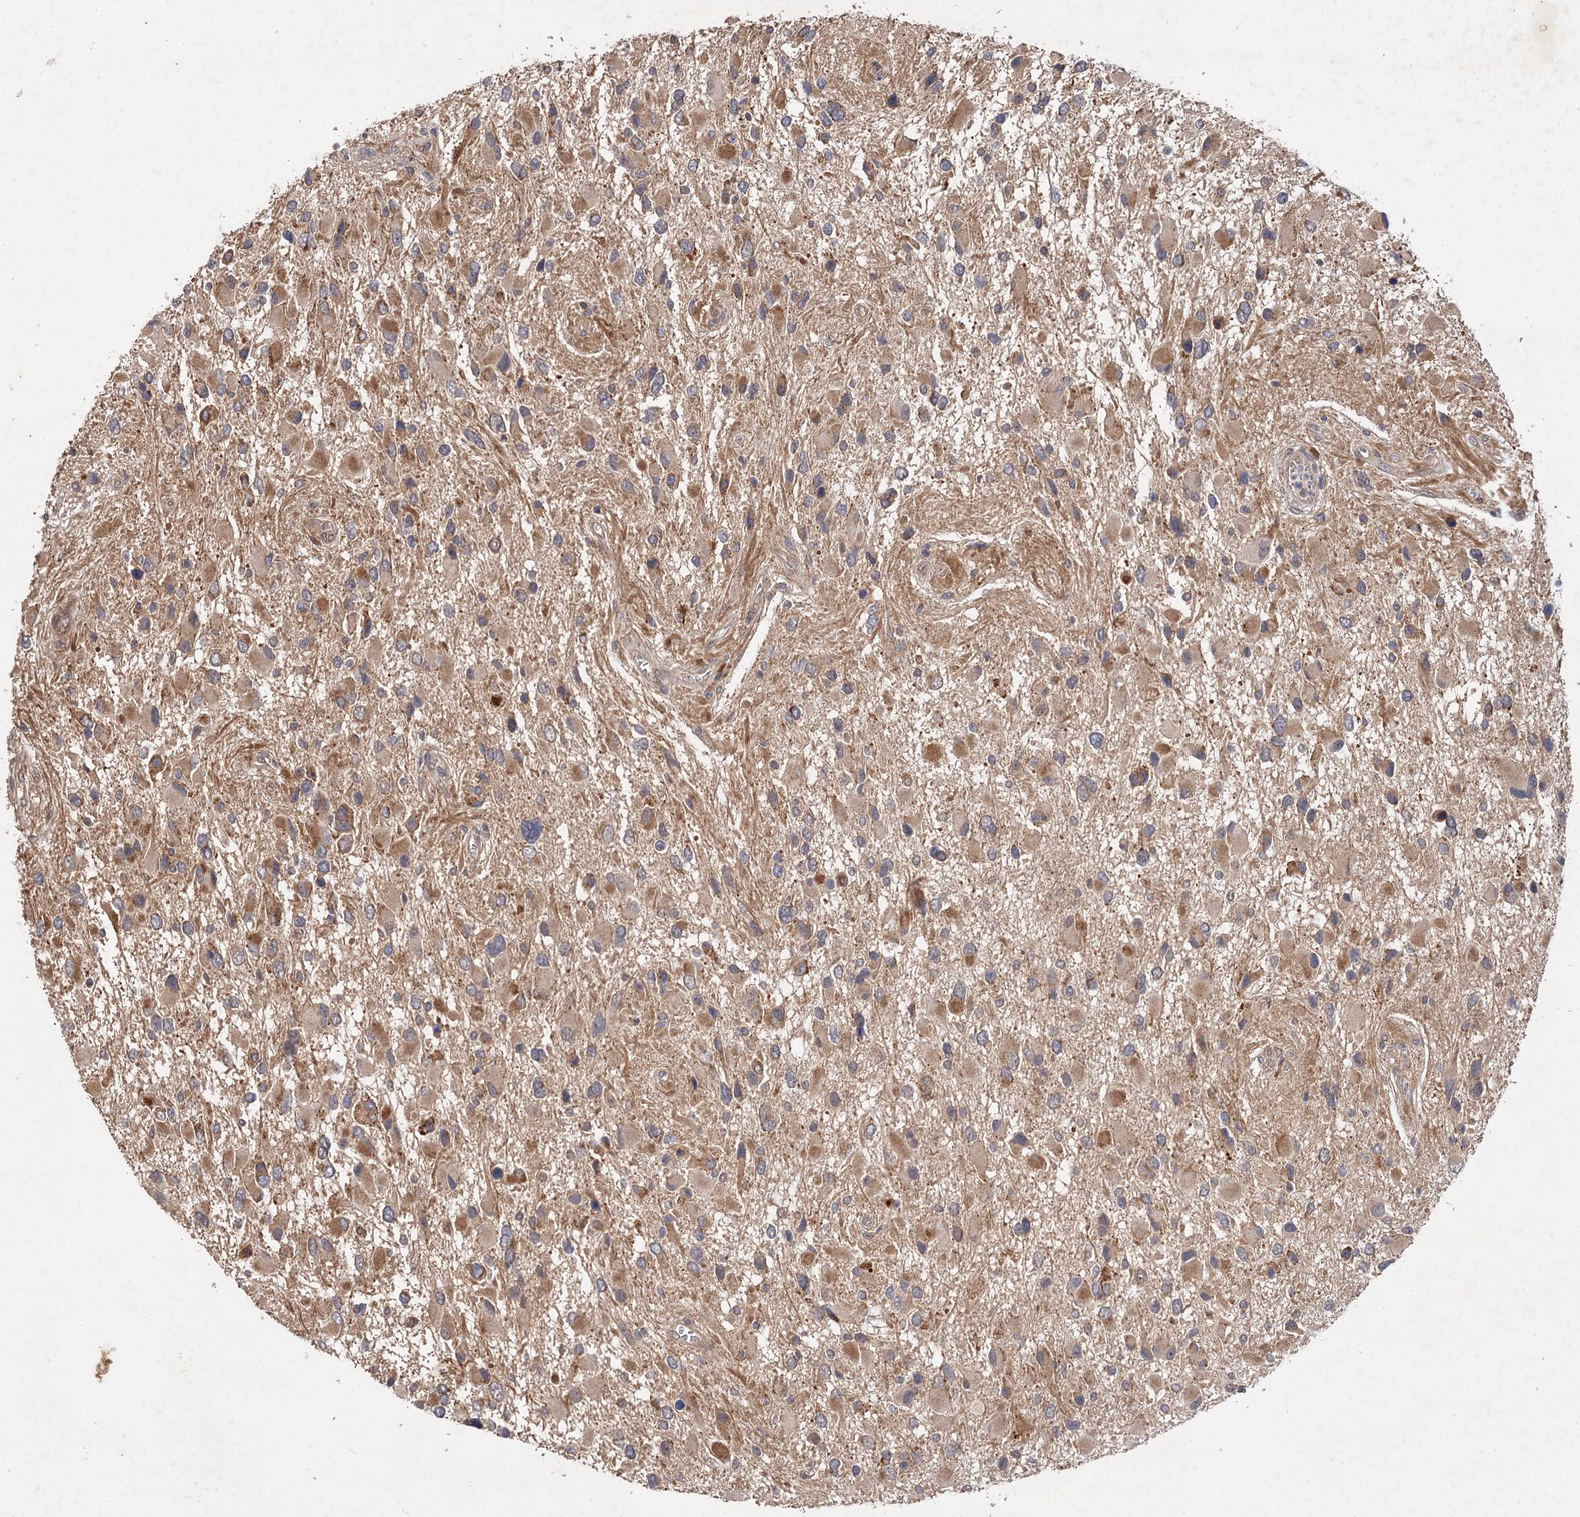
{"staining": {"intensity": "moderate", "quantity": "25%-75%", "location": "cytoplasmic/membranous"}, "tissue": "glioma", "cell_type": "Tumor cells", "image_type": "cancer", "snomed": [{"axis": "morphology", "description": "Glioma, malignant, High grade"}, {"axis": "topography", "description": "Brain"}], "caption": "Human glioma stained with a protein marker reveals moderate staining in tumor cells.", "gene": "FBXW8", "patient": {"sex": "male", "age": 53}}